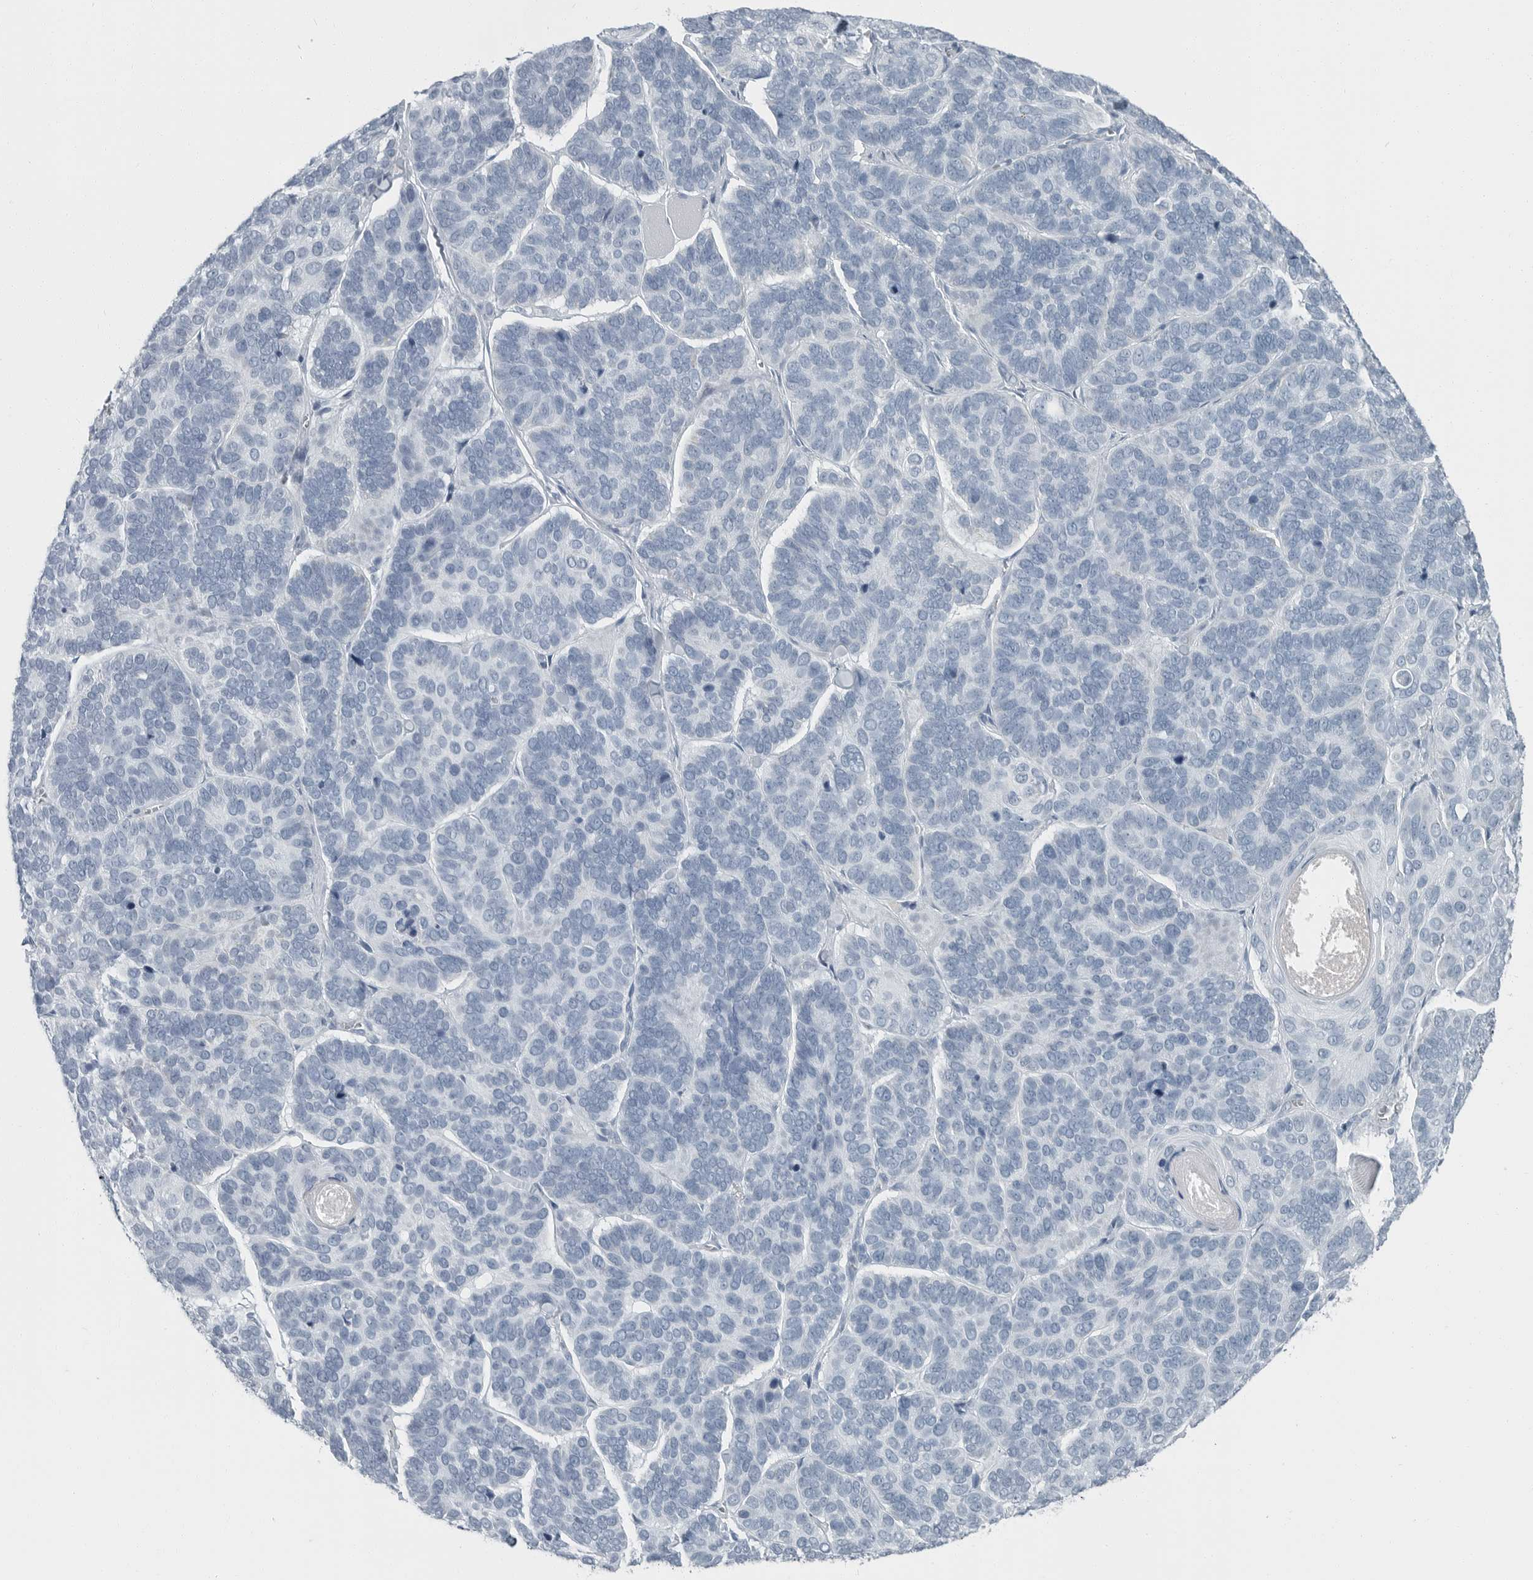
{"staining": {"intensity": "negative", "quantity": "none", "location": "none"}, "tissue": "skin cancer", "cell_type": "Tumor cells", "image_type": "cancer", "snomed": [{"axis": "morphology", "description": "Basal cell carcinoma"}, {"axis": "topography", "description": "Skin"}], "caption": "An immunohistochemistry histopathology image of skin cancer is shown. There is no staining in tumor cells of skin cancer. The staining was performed using DAB to visualize the protein expression in brown, while the nuclei were stained in blue with hematoxylin (Magnification: 20x).", "gene": "ZPBP2", "patient": {"sex": "male", "age": 62}}